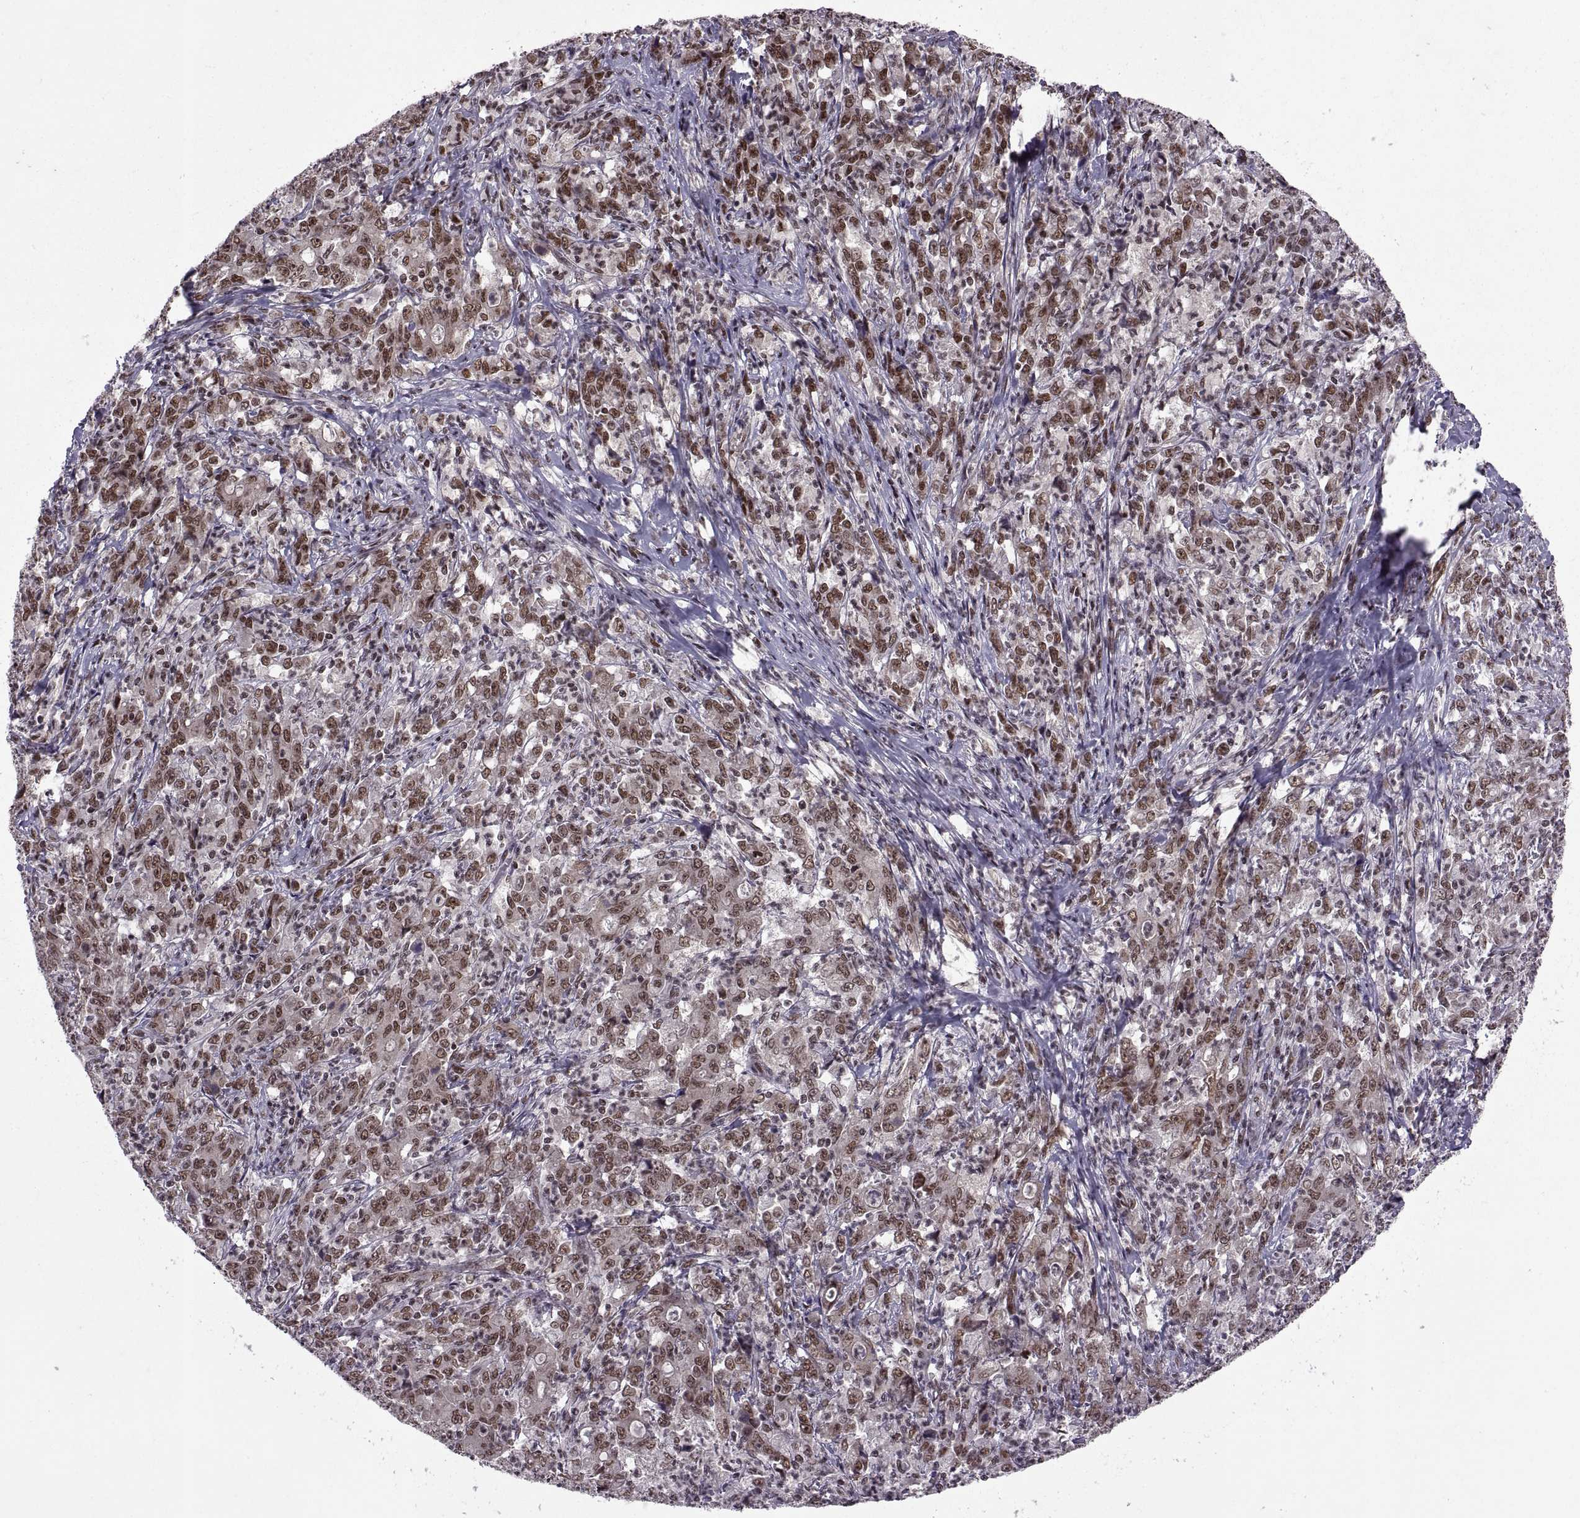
{"staining": {"intensity": "moderate", "quantity": ">75%", "location": "nuclear"}, "tissue": "stomach cancer", "cell_type": "Tumor cells", "image_type": "cancer", "snomed": [{"axis": "morphology", "description": "Adenocarcinoma, NOS"}, {"axis": "topography", "description": "Stomach, lower"}], "caption": "Human stomach cancer stained with a brown dye reveals moderate nuclear positive expression in about >75% of tumor cells.", "gene": "MT1E", "patient": {"sex": "female", "age": 71}}